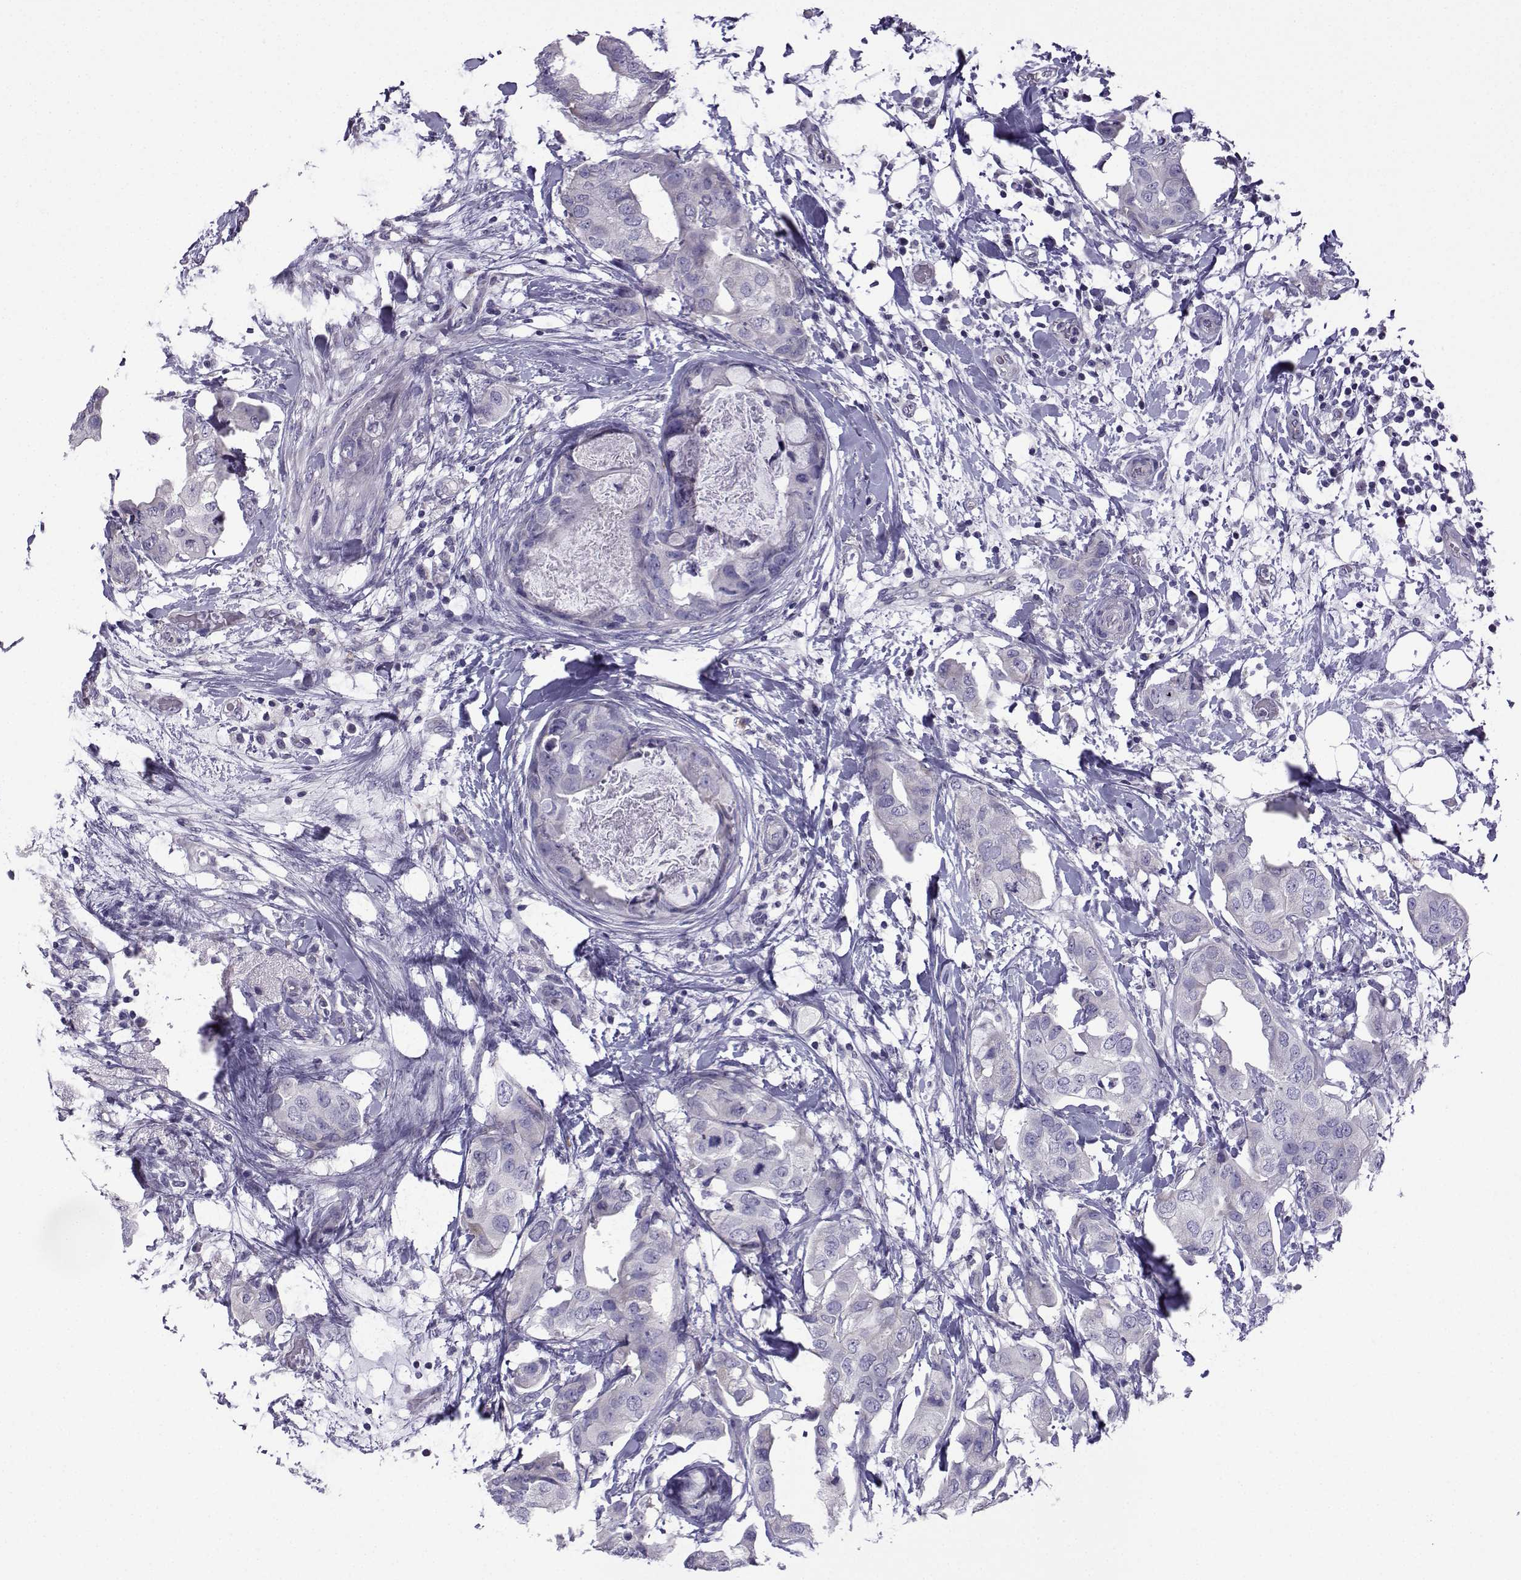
{"staining": {"intensity": "negative", "quantity": "none", "location": "none"}, "tissue": "breast cancer", "cell_type": "Tumor cells", "image_type": "cancer", "snomed": [{"axis": "morphology", "description": "Normal tissue, NOS"}, {"axis": "morphology", "description": "Duct carcinoma"}, {"axis": "topography", "description": "Breast"}], "caption": "Immunohistochemistry (IHC) image of human breast cancer stained for a protein (brown), which displays no staining in tumor cells.", "gene": "CFAP70", "patient": {"sex": "female", "age": 40}}